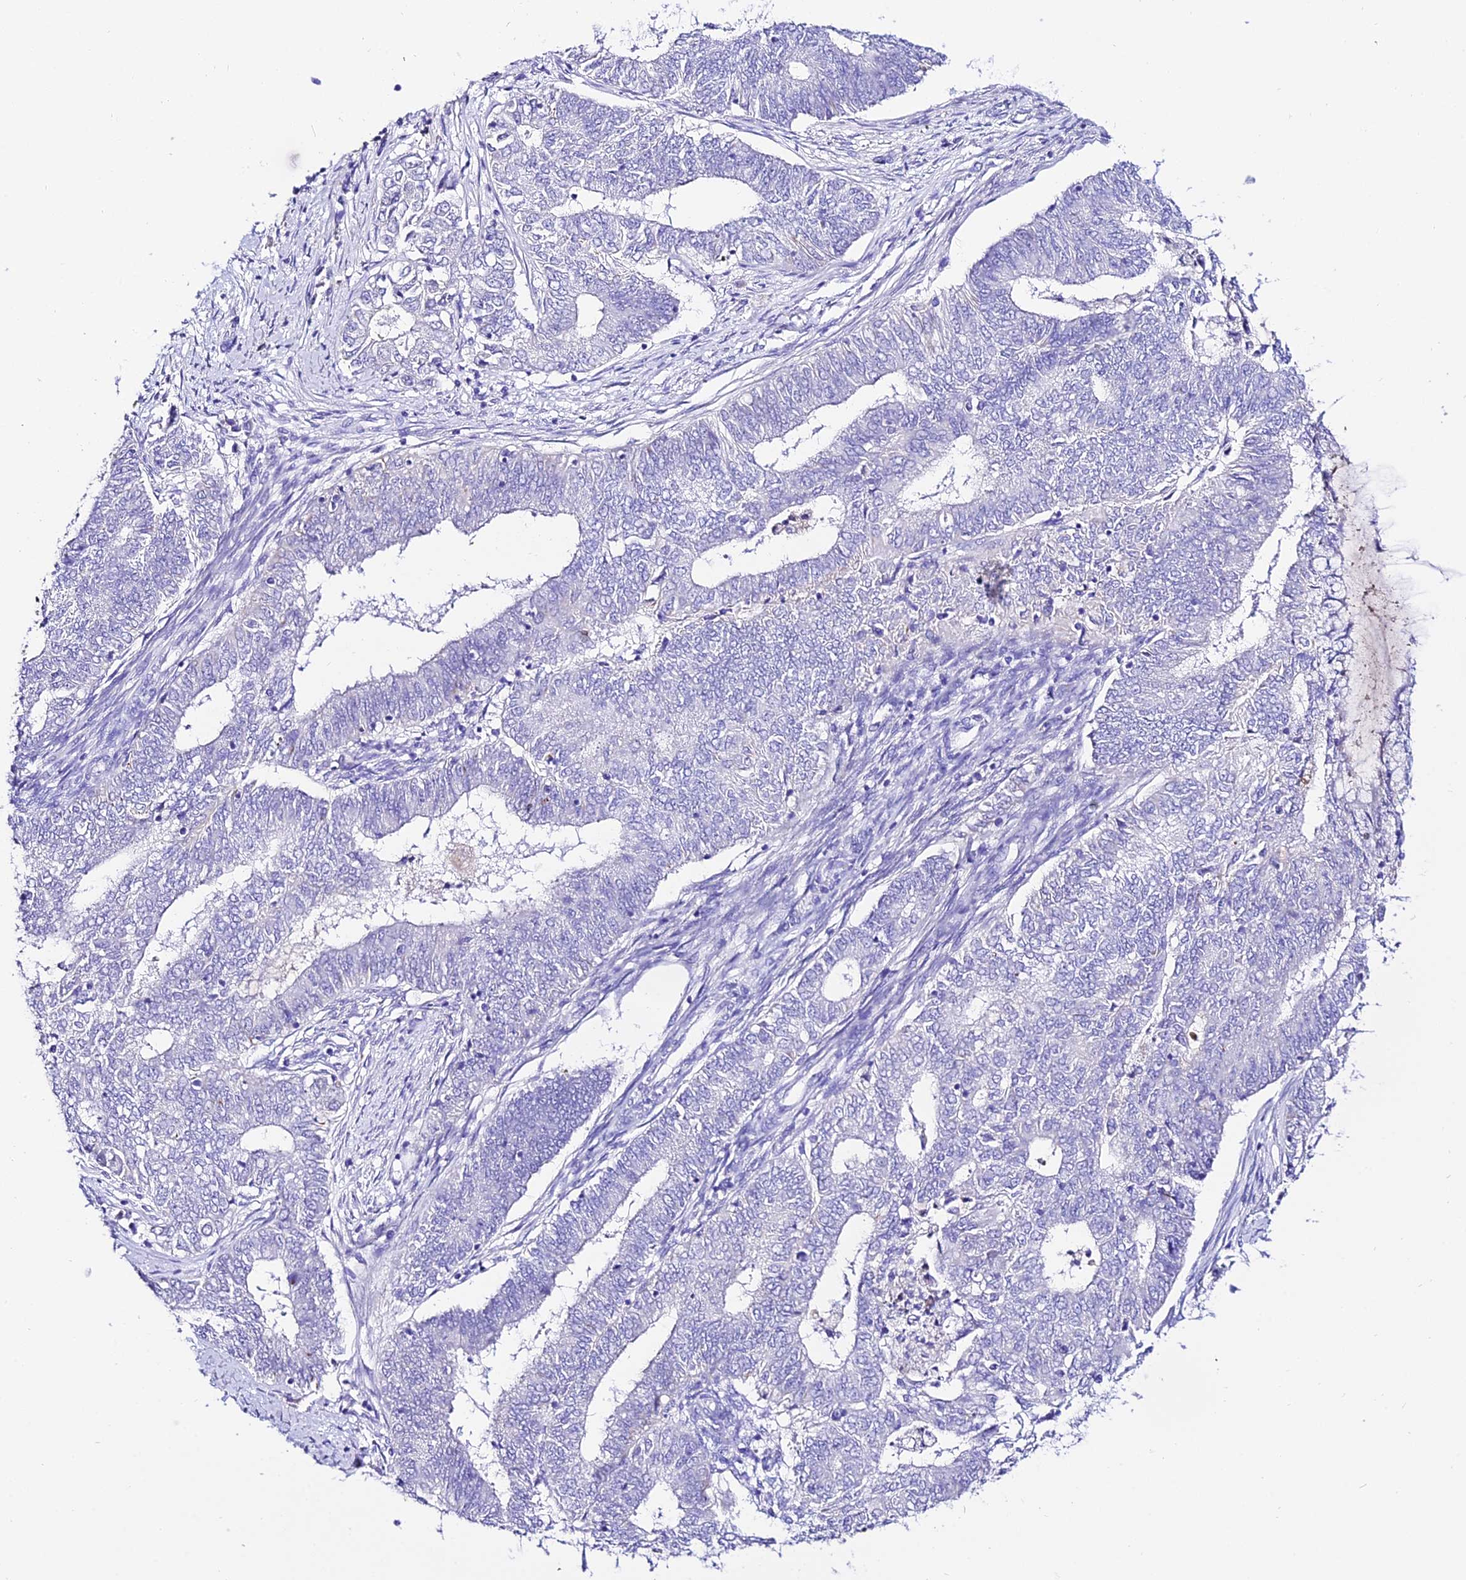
{"staining": {"intensity": "negative", "quantity": "none", "location": "none"}, "tissue": "endometrial cancer", "cell_type": "Tumor cells", "image_type": "cancer", "snomed": [{"axis": "morphology", "description": "Adenocarcinoma, NOS"}, {"axis": "topography", "description": "Endometrium"}], "caption": "IHC of endometrial cancer reveals no positivity in tumor cells.", "gene": "DEFB106A", "patient": {"sex": "female", "age": 62}}